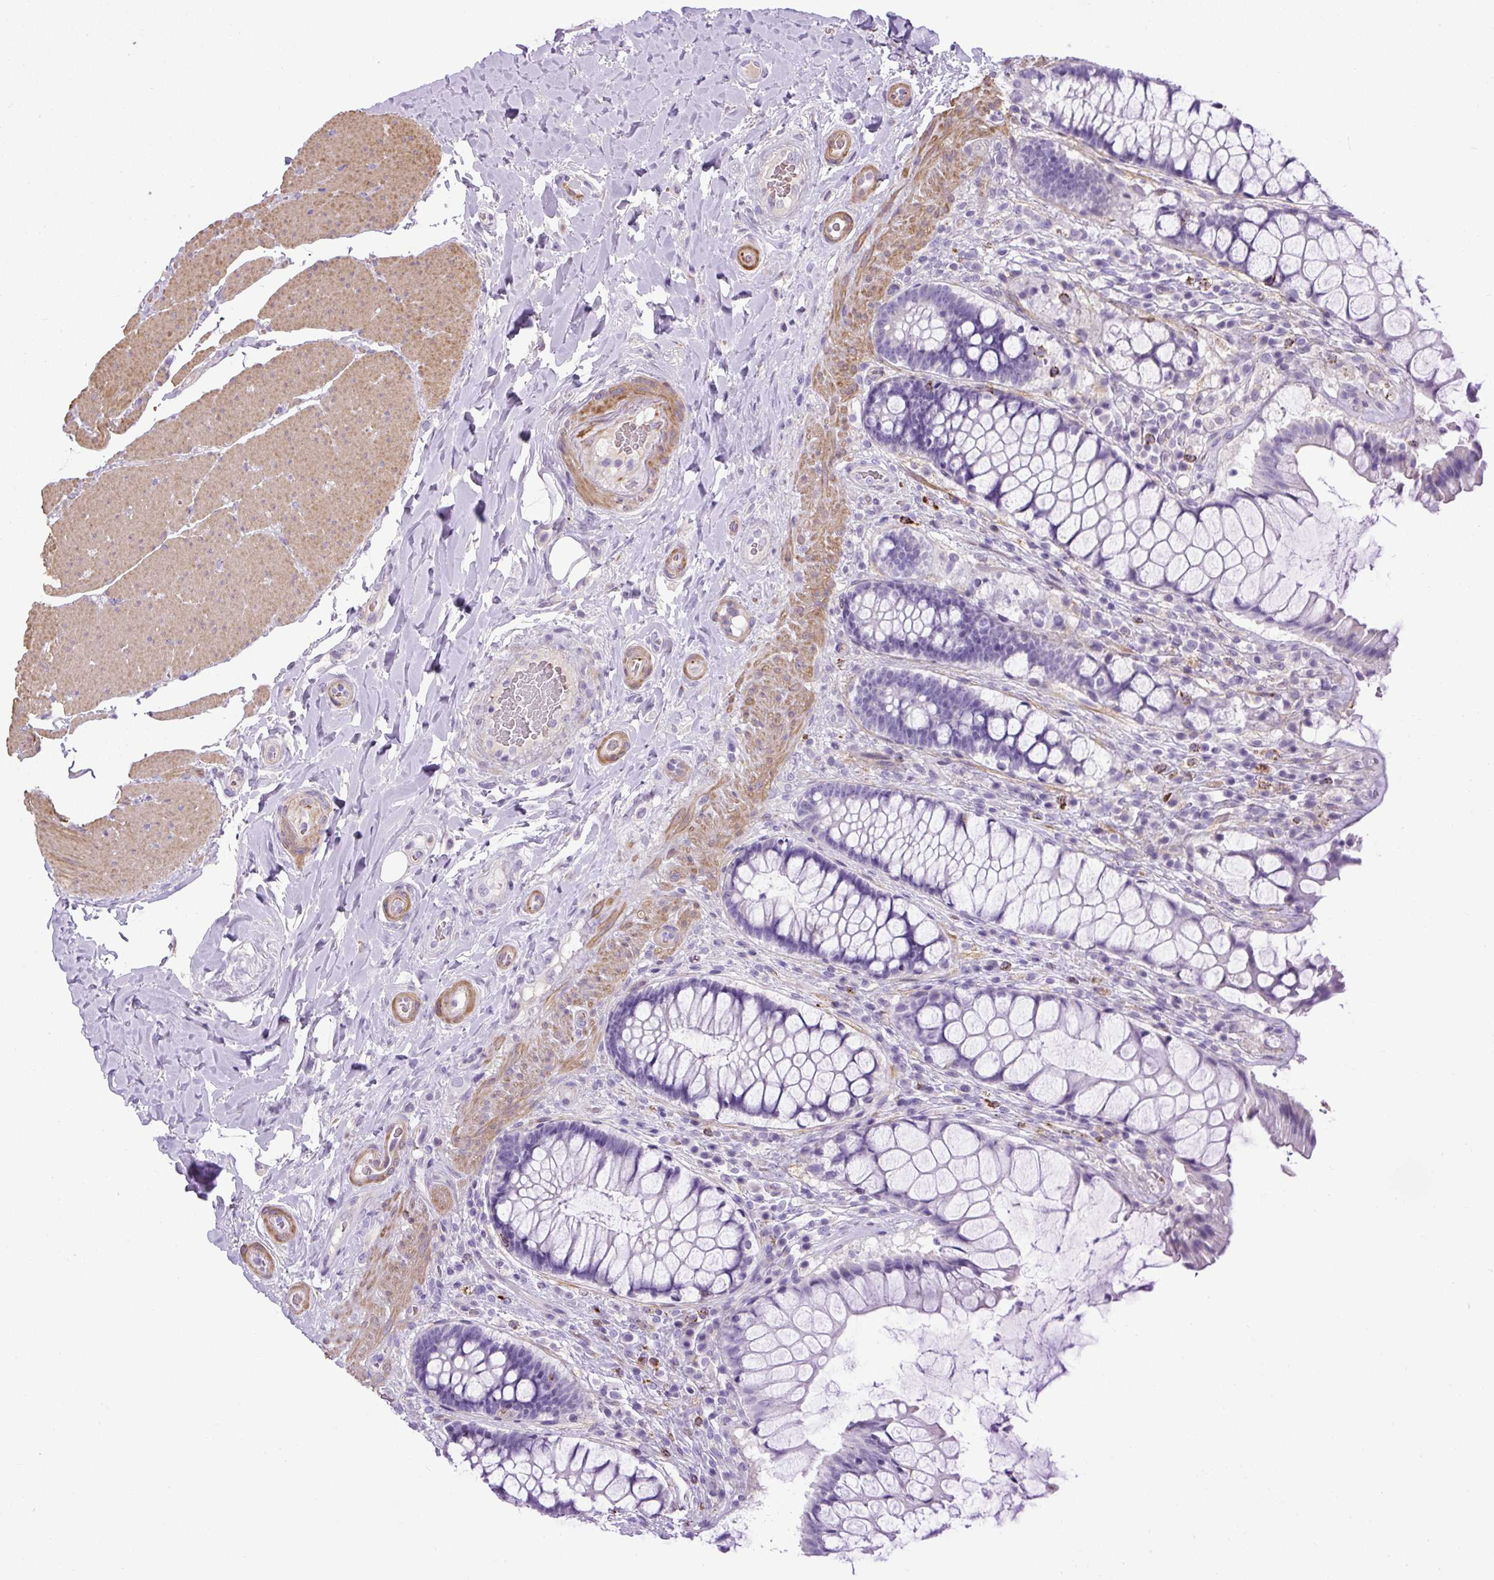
{"staining": {"intensity": "negative", "quantity": "none", "location": "none"}, "tissue": "rectum", "cell_type": "Glandular cells", "image_type": "normal", "snomed": [{"axis": "morphology", "description": "Normal tissue, NOS"}, {"axis": "topography", "description": "Rectum"}], "caption": "IHC image of unremarkable human rectum stained for a protein (brown), which exhibits no positivity in glandular cells.", "gene": "VWA7", "patient": {"sex": "female", "age": 58}}